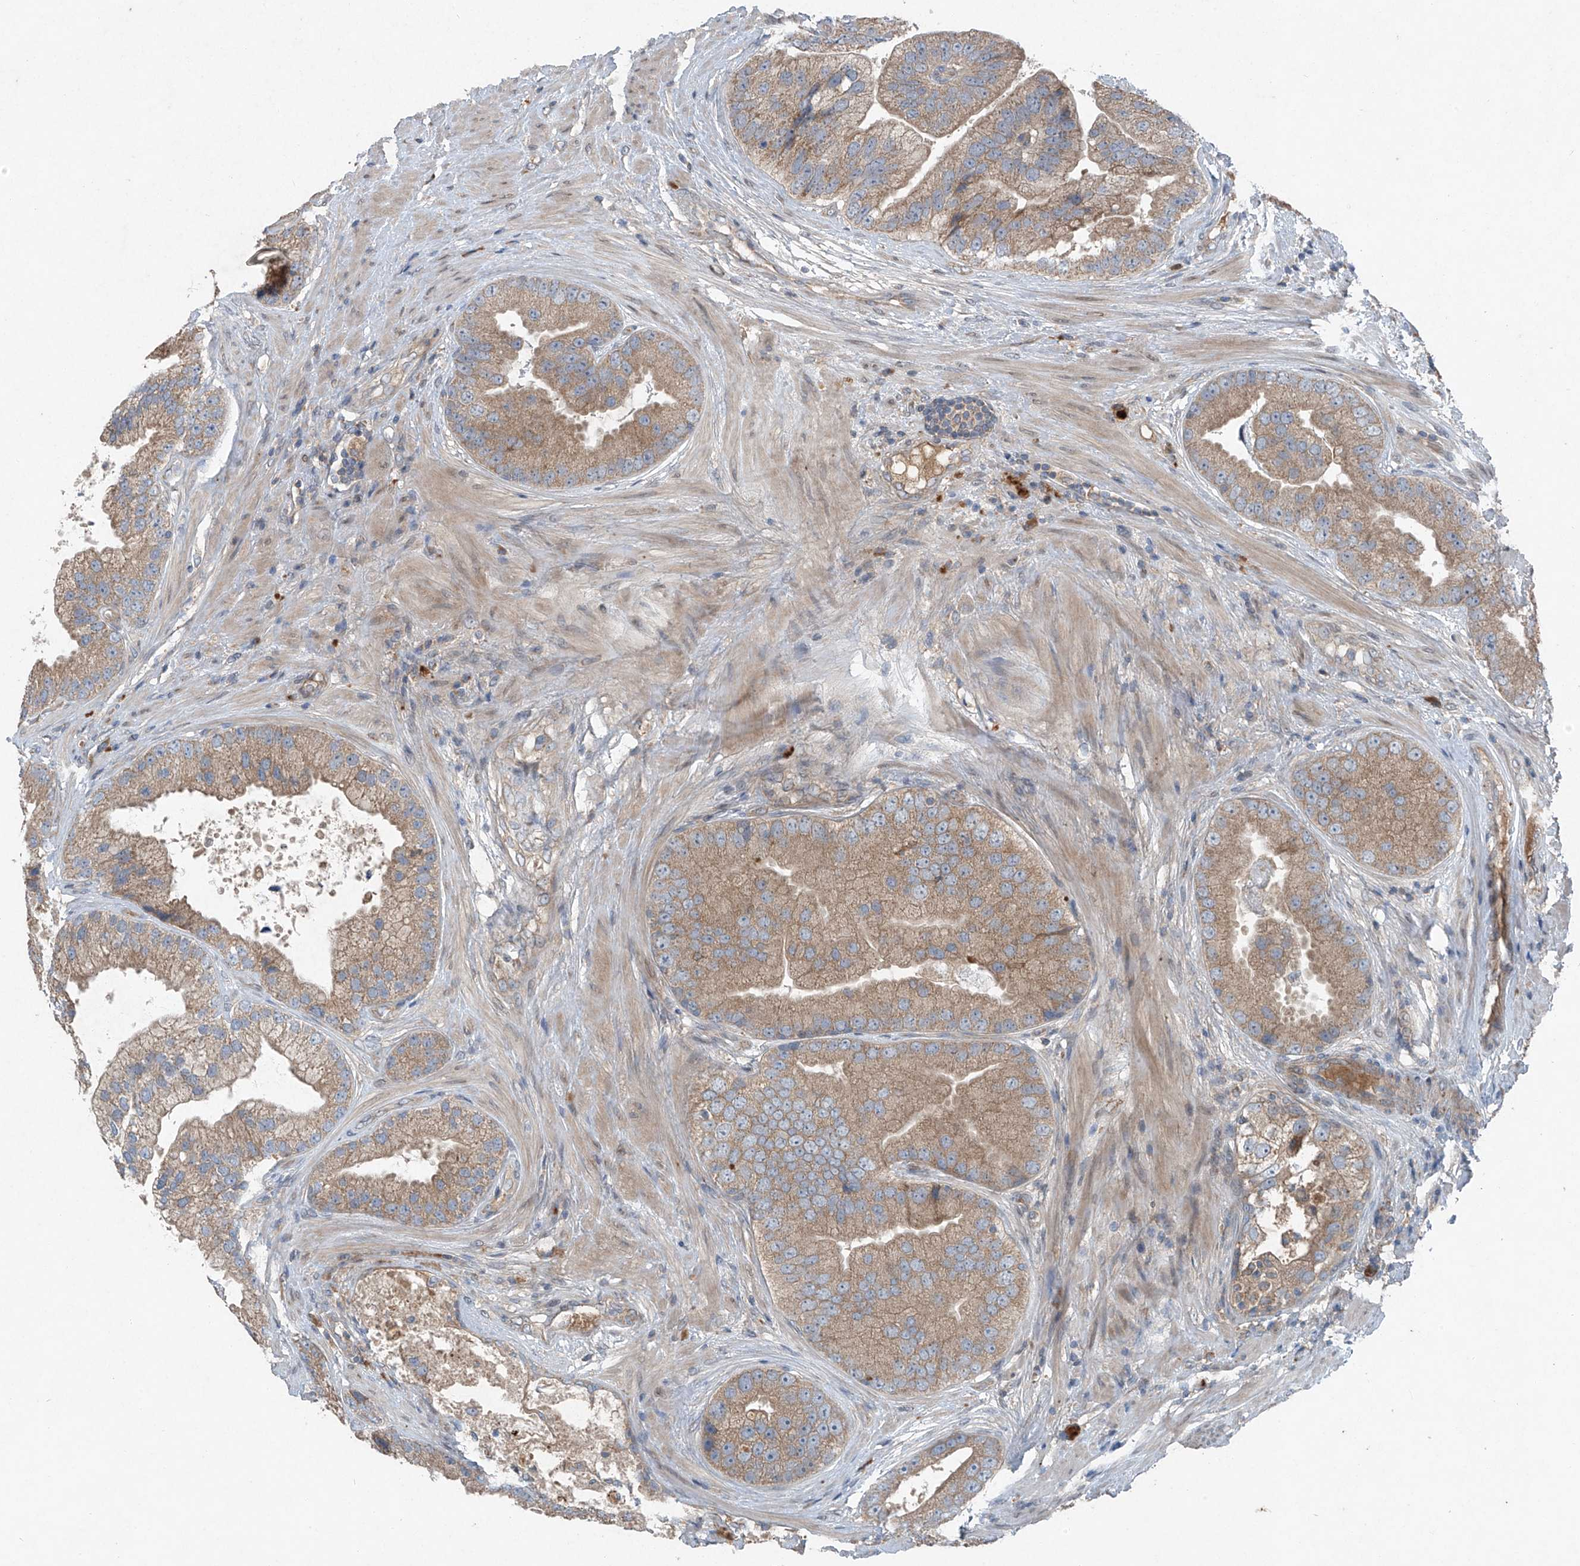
{"staining": {"intensity": "moderate", "quantity": ">75%", "location": "cytoplasmic/membranous"}, "tissue": "prostate cancer", "cell_type": "Tumor cells", "image_type": "cancer", "snomed": [{"axis": "morphology", "description": "Adenocarcinoma, High grade"}, {"axis": "topography", "description": "Prostate"}], "caption": "Immunohistochemical staining of human prostate cancer demonstrates moderate cytoplasmic/membranous protein positivity in about >75% of tumor cells.", "gene": "FOXRED2", "patient": {"sex": "male", "age": 70}}